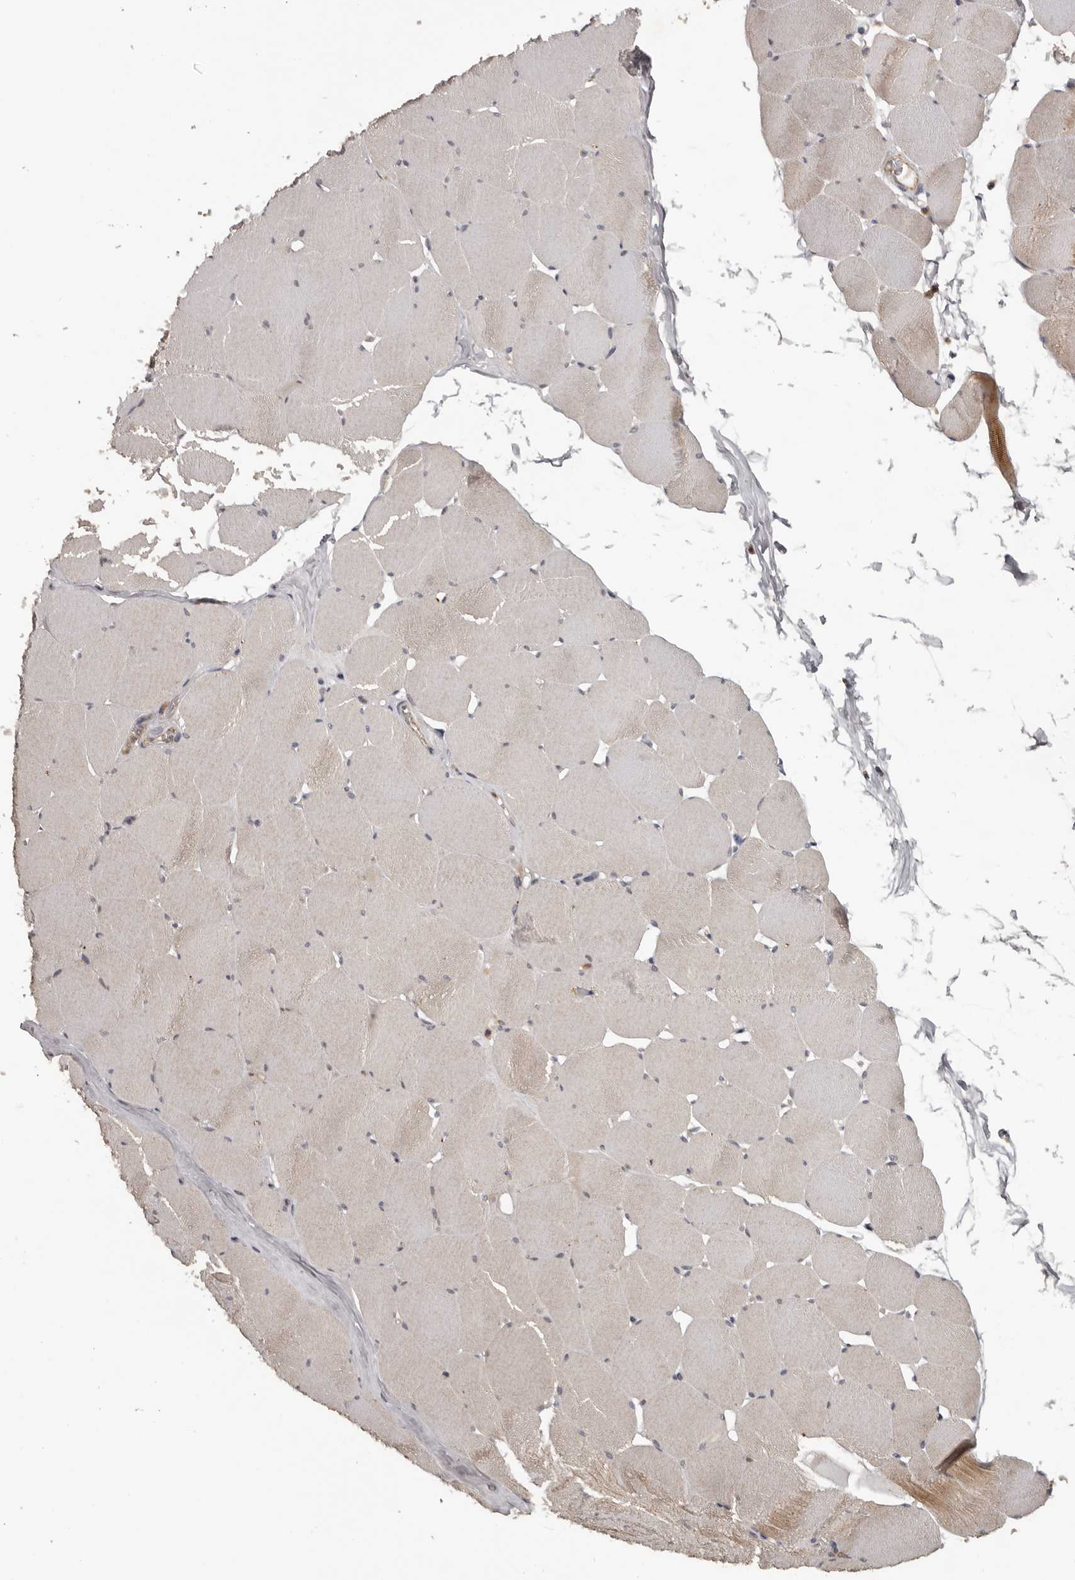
{"staining": {"intensity": "weak", "quantity": "<25%", "location": "cytoplasmic/membranous"}, "tissue": "skeletal muscle", "cell_type": "Myocytes", "image_type": "normal", "snomed": [{"axis": "morphology", "description": "Normal tissue, NOS"}, {"axis": "topography", "description": "Skeletal muscle"}], "caption": "High power microscopy histopathology image of an IHC photomicrograph of normal skeletal muscle, revealing no significant staining in myocytes. (DAB immunohistochemistry (IHC) with hematoxylin counter stain).", "gene": "ANKRD44", "patient": {"sex": "male", "age": 62}}